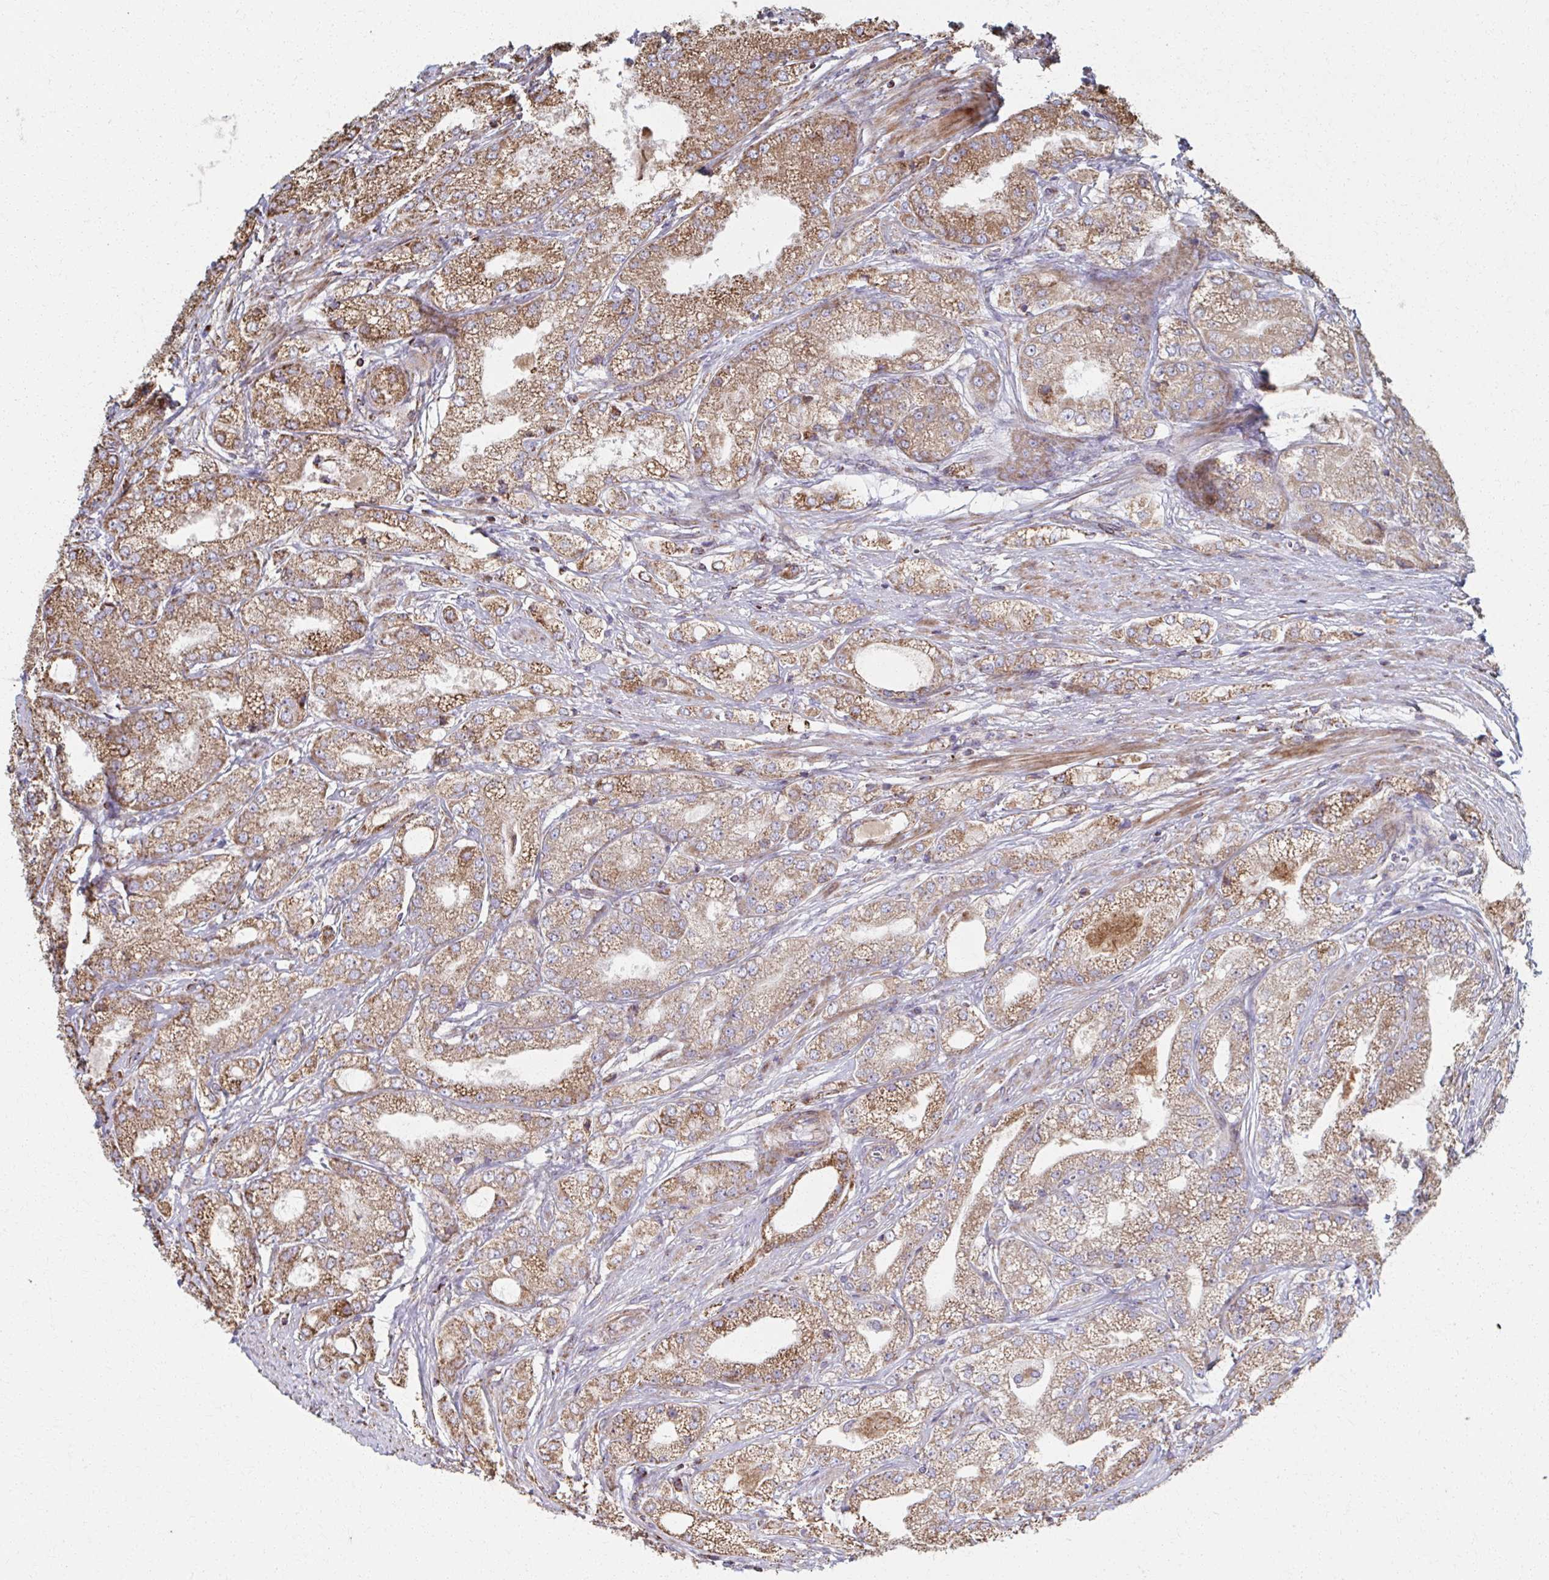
{"staining": {"intensity": "moderate", "quantity": "25%-75%", "location": "cytoplasmic/membranous"}, "tissue": "prostate cancer", "cell_type": "Tumor cells", "image_type": "cancer", "snomed": [{"axis": "morphology", "description": "Adenocarcinoma, High grade"}, {"axis": "topography", "description": "Prostate"}], "caption": "The immunohistochemical stain shows moderate cytoplasmic/membranous positivity in tumor cells of adenocarcinoma (high-grade) (prostate) tissue. The protein is stained brown, and the nuclei are stained in blue (DAB (3,3'-diaminobenzidine) IHC with brightfield microscopy, high magnification).", "gene": "SAT1", "patient": {"sex": "male", "age": 61}}